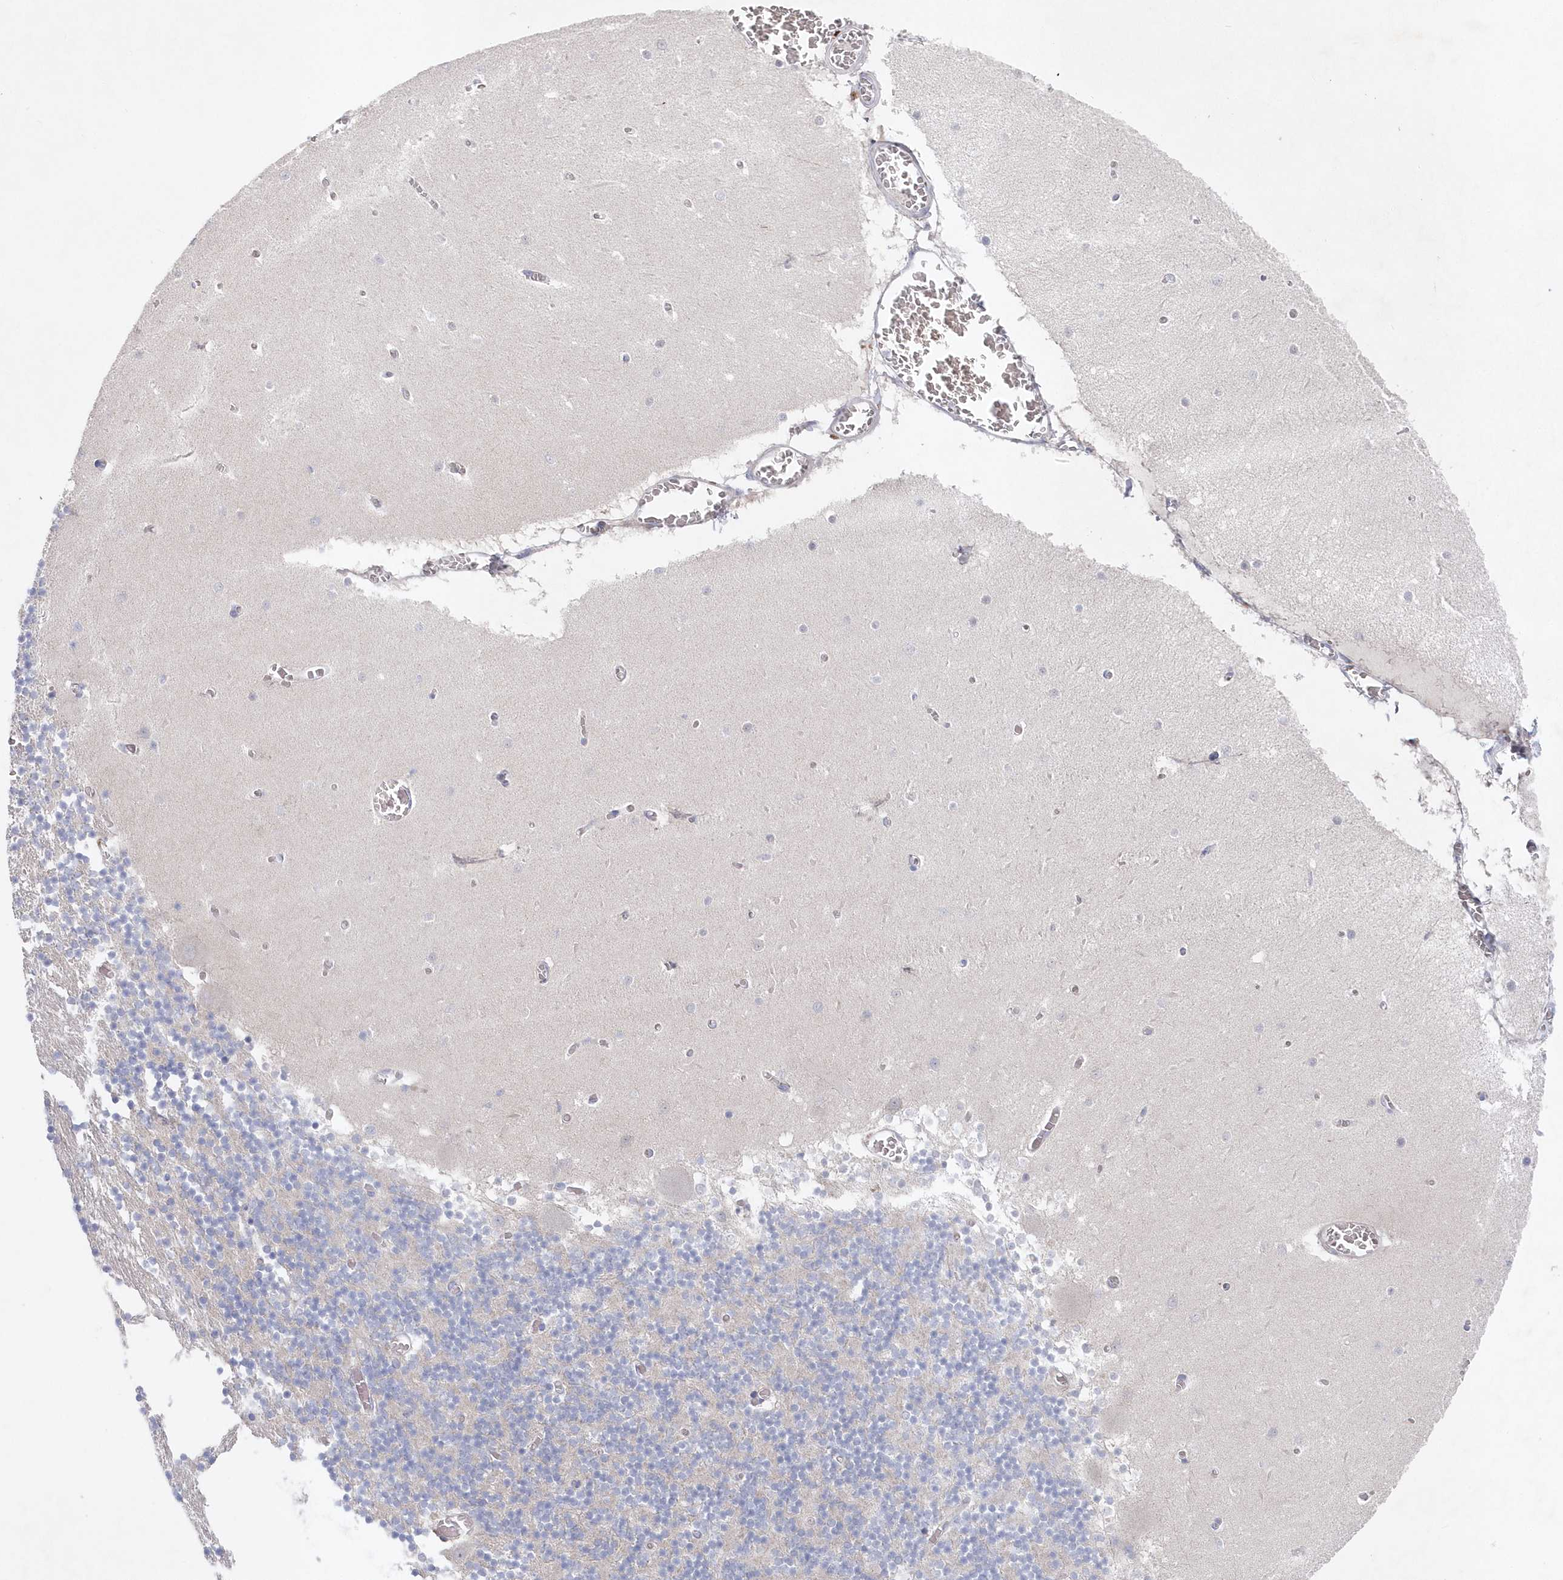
{"staining": {"intensity": "negative", "quantity": "none", "location": "none"}, "tissue": "cerebellum", "cell_type": "Cells in granular layer", "image_type": "normal", "snomed": [{"axis": "morphology", "description": "Normal tissue, NOS"}, {"axis": "topography", "description": "Cerebellum"}], "caption": "DAB immunohistochemical staining of normal cerebellum reveals no significant expression in cells in granular layer. (DAB immunohistochemistry (IHC), high magnification).", "gene": "KIAA1586", "patient": {"sex": "female", "age": 28}}